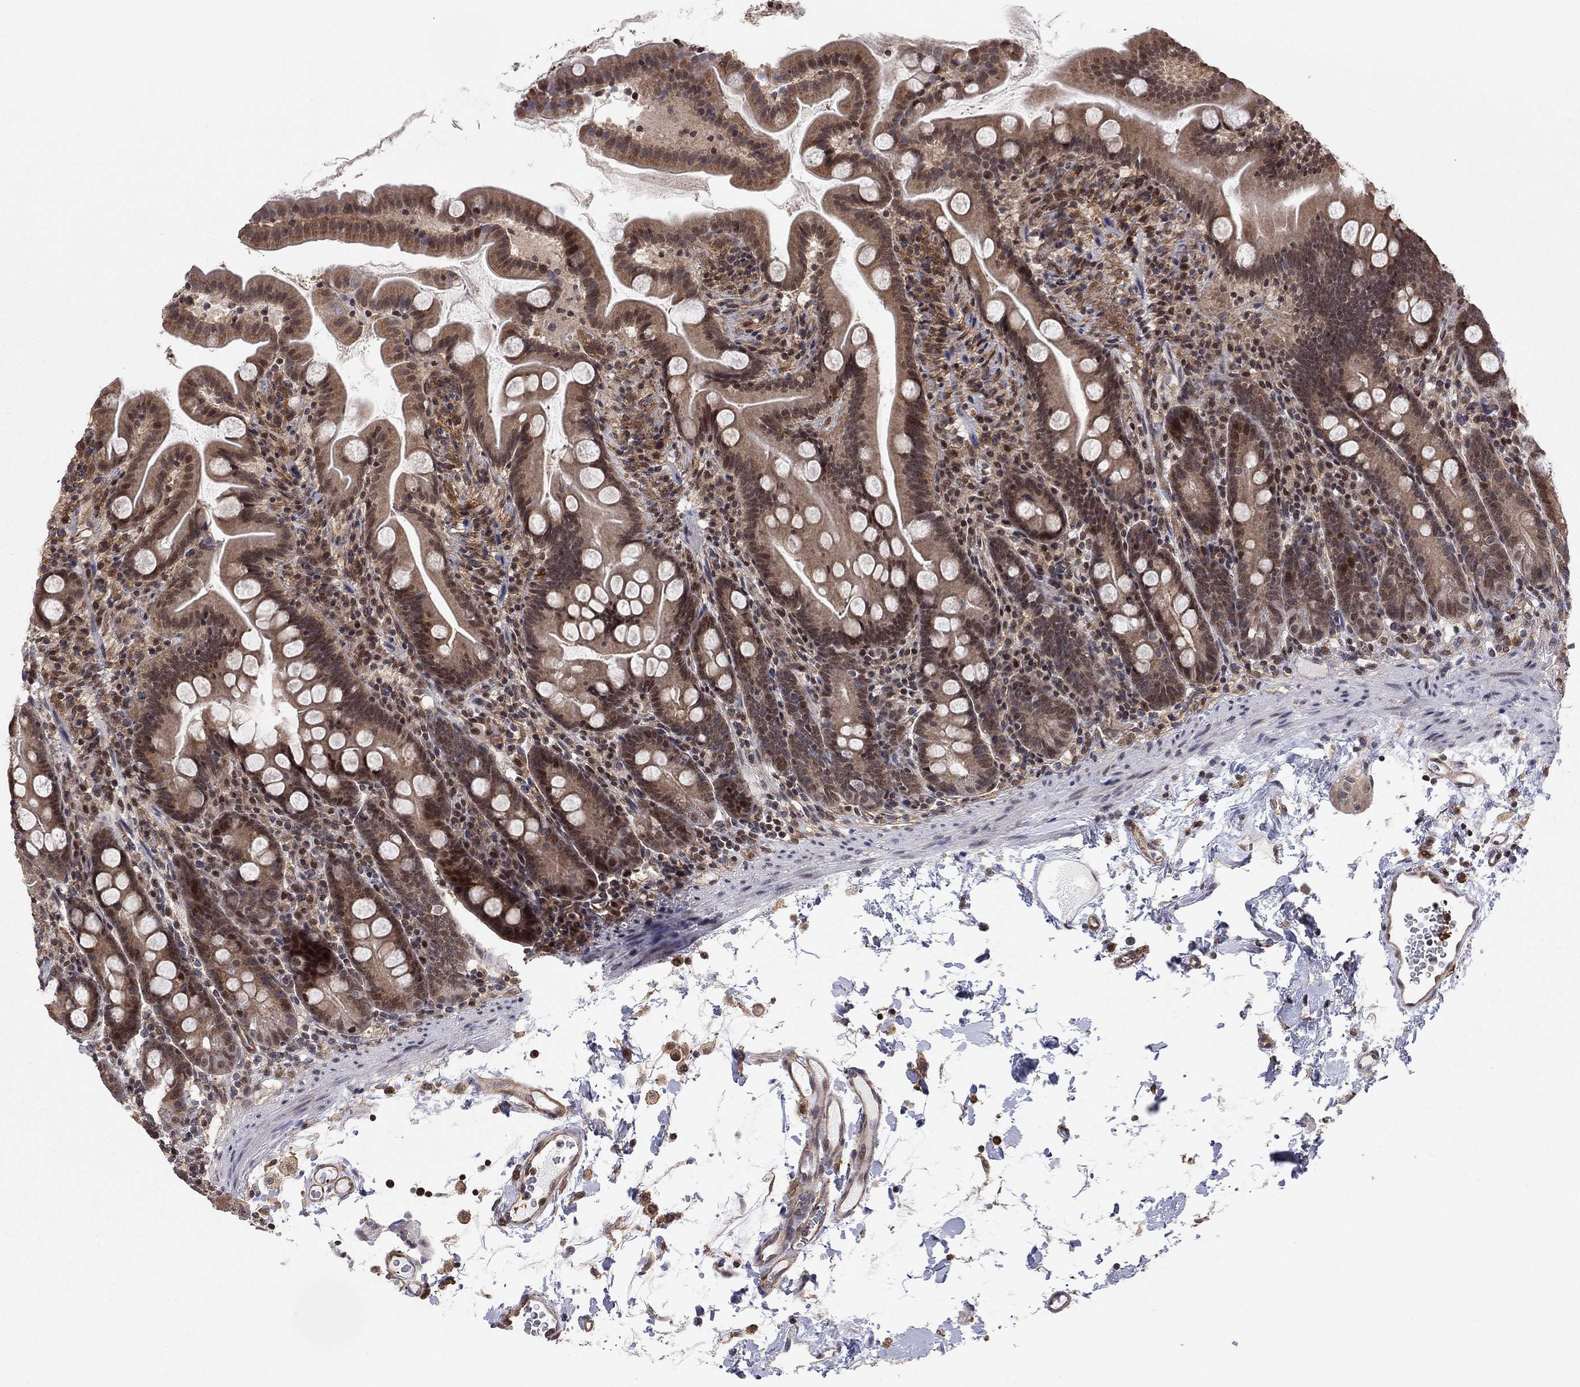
{"staining": {"intensity": "moderate", "quantity": "25%-75%", "location": "cytoplasmic/membranous"}, "tissue": "small intestine", "cell_type": "Glandular cells", "image_type": "normal", "snomed": [{"axis": "morphology", "description": "Normal tissue, NOS"}, {"axis": "topography", "description": "Small intestine"}], "caption": "Glandular cells reveal medium levels of moderate cytoplasmic/membranous staining in approximately 25%-75% of cells in normal human small intestine.", "gene": "TDP1", "patient": {"sex": "female", "age": 44}}